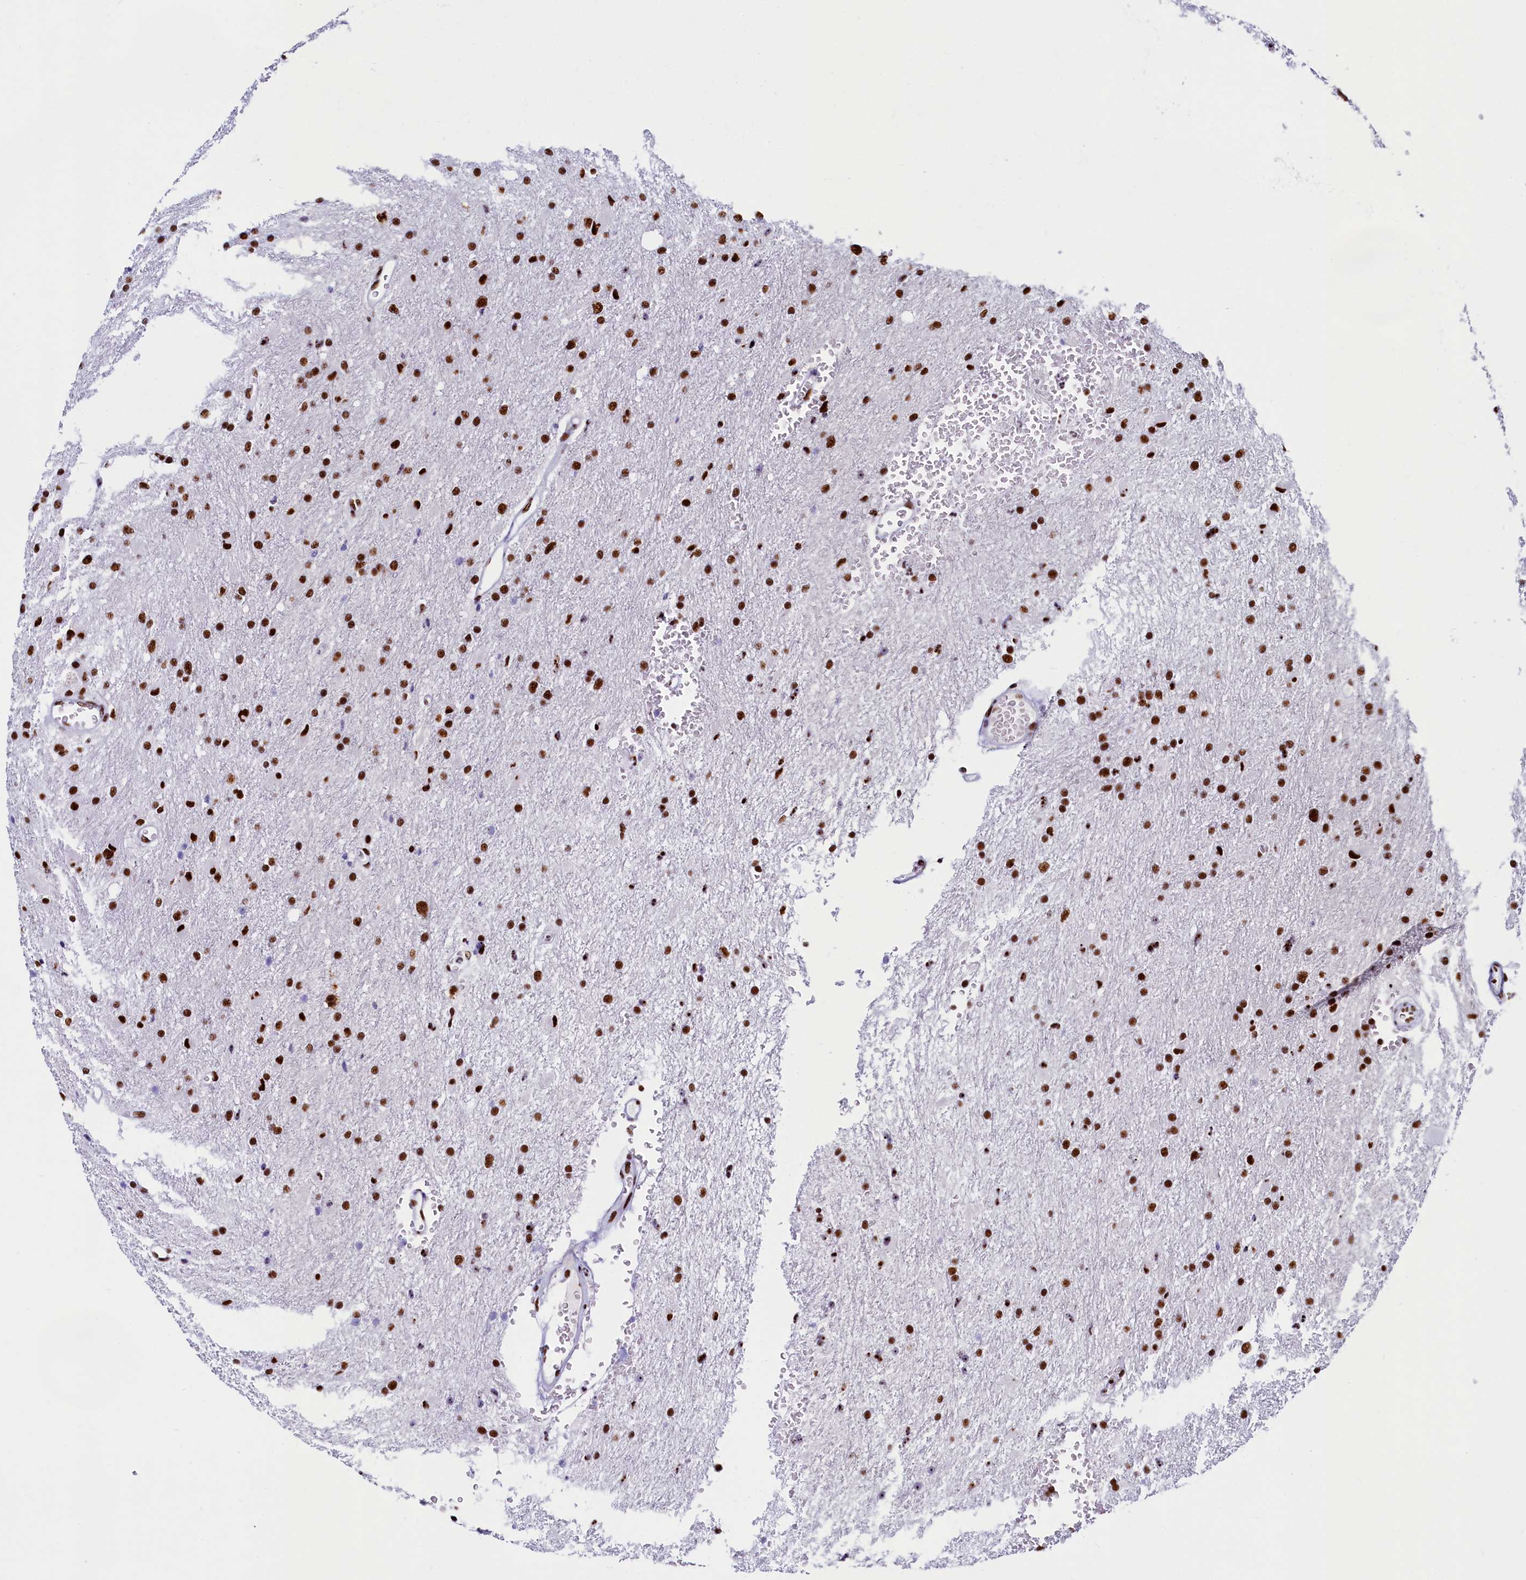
{"staining": {"intensity": "strong", "quantity": ">75%", "location": "nuclear"}, "tissue": "glioma", "cell_type": "Tumor cells", "image_type": "cancer", "snomed": [{"axis": "morphology", "description": "Glioma, malignant, High grade"}, {"axis": "topography", "description": "Cerebral cortex"}], "caption": "The histopathology image exhibits immunohistochemical staining of glioma. There is strong nuclear staining is identified in approximately >75% of tumor cells.", "gene": "SRRM2", "patient": {"sex": "female", "age": 36}}